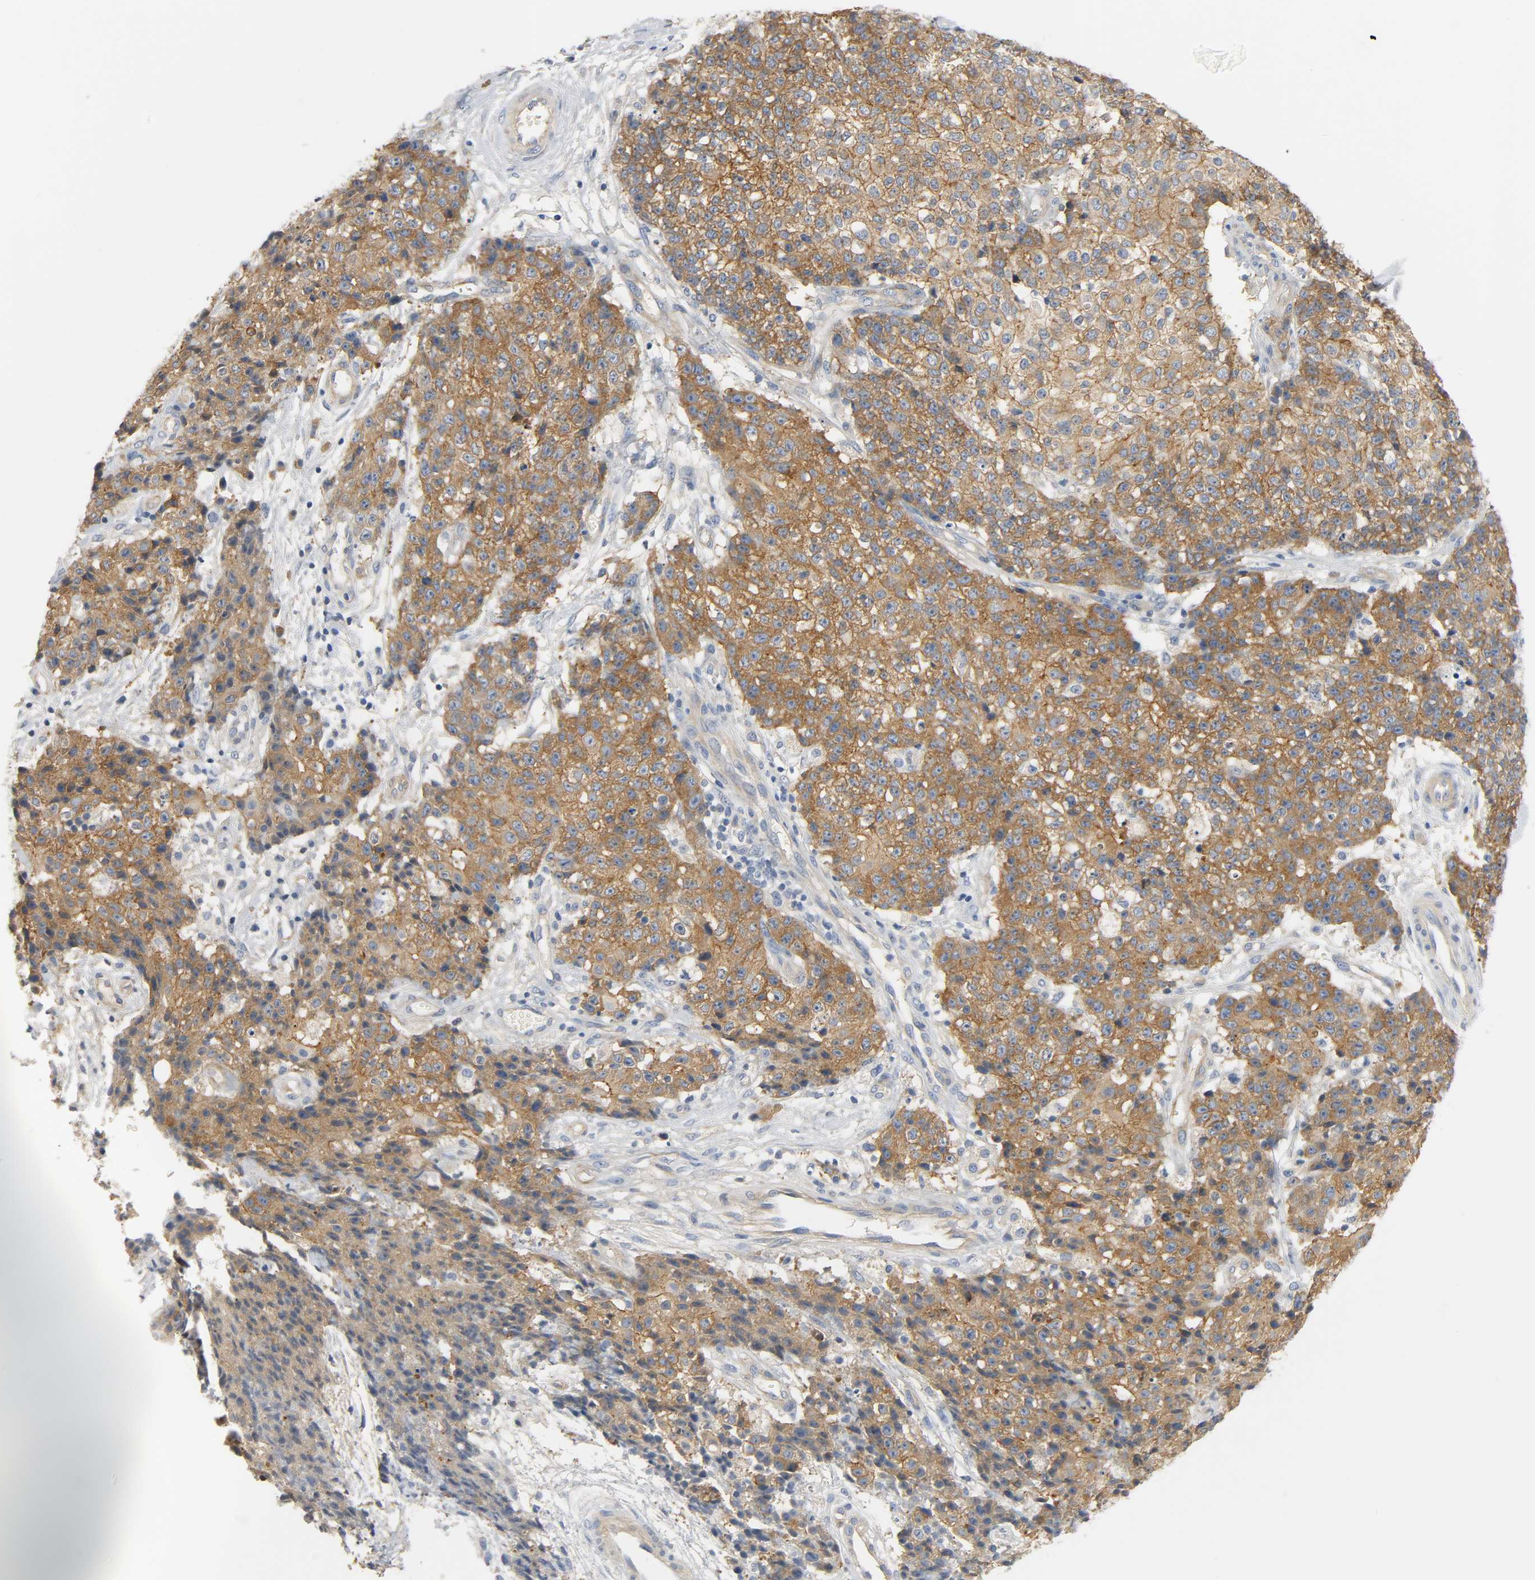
{"staining": {"intensity": "strong", "quantity": ">75%", "location": "cytoplasmic/membranous"}, "tissue": "ovarian cancer", "cell_type": "Tumor cells", "image_type": "cancer", "snomed": [{"axis": "morphology", "description": "Carcinoma, endometroid"}, {"axis": "topography", "description": "Ovary"}], "caption": "Protein expression analysis of ovarian cancer (endometroid carcinoma) exhibits strong cytoplasmic/membranous staining in approximately >75% of tumor cells.", "gene": "ARPC1A", "patient": {"sex": "female", "age": 42}}